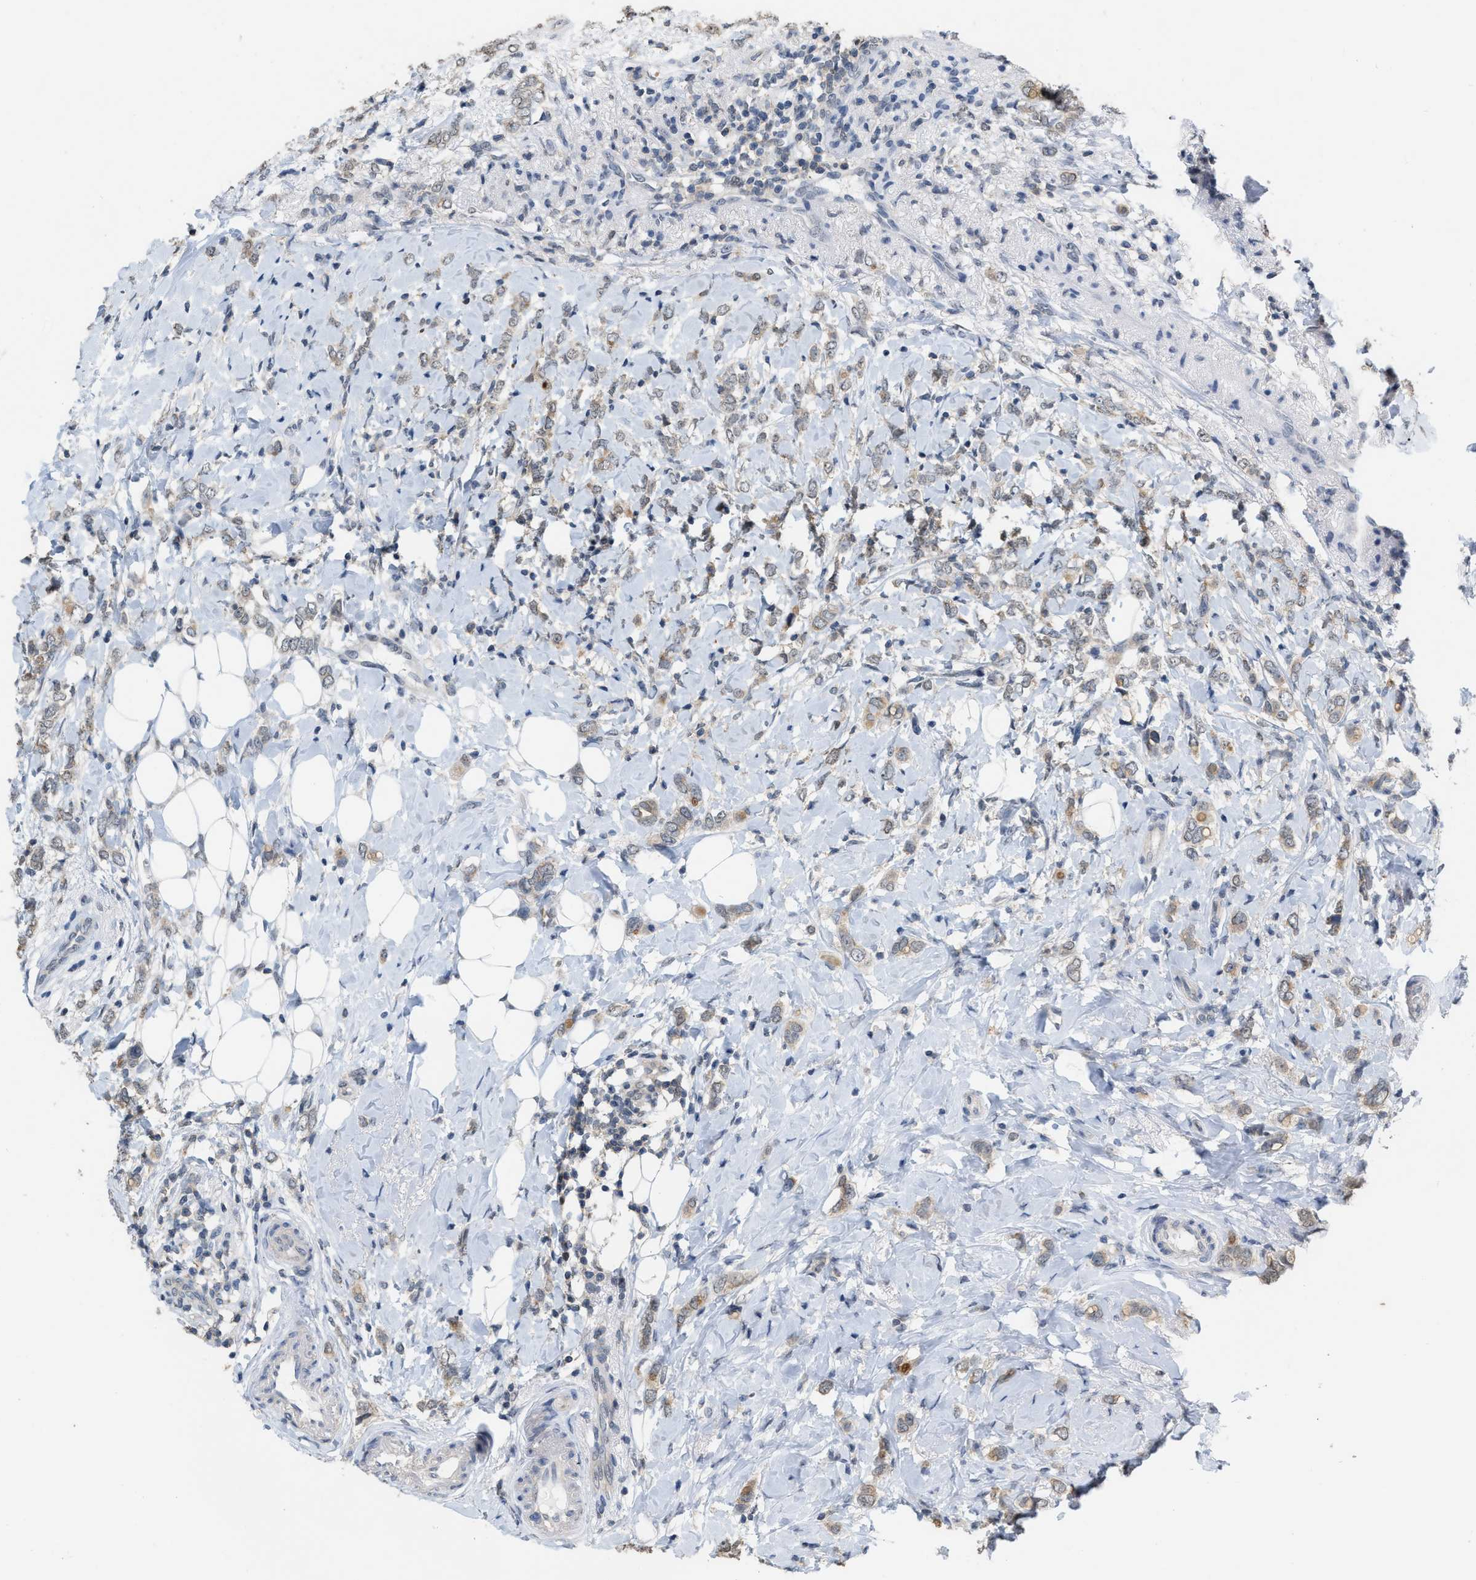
{"staining": {"intensity": "weak", "quantity": ">75%", "location": "cytoplasmic/membranous"}, "tissue": "breast cancer", "cell_type": "Tumor cells", "image_type": "cancer", "snomed": [{"axis": "morphology", "description": "Normal tissue, NOS"}, {"axis": "morphology", "description": "Lobular carcinoma"}, {"axis": "topography", "description": "Breast"}], "caption": "Brown immunohistochemical staining in lobular carcinoma (breast) demonstrates weak cytoplasmic/membranous positivity in approximately >75% of tumor cells.", "gene": "BAIAP2L1", "patient": {"sex": "female", "age": 47}}